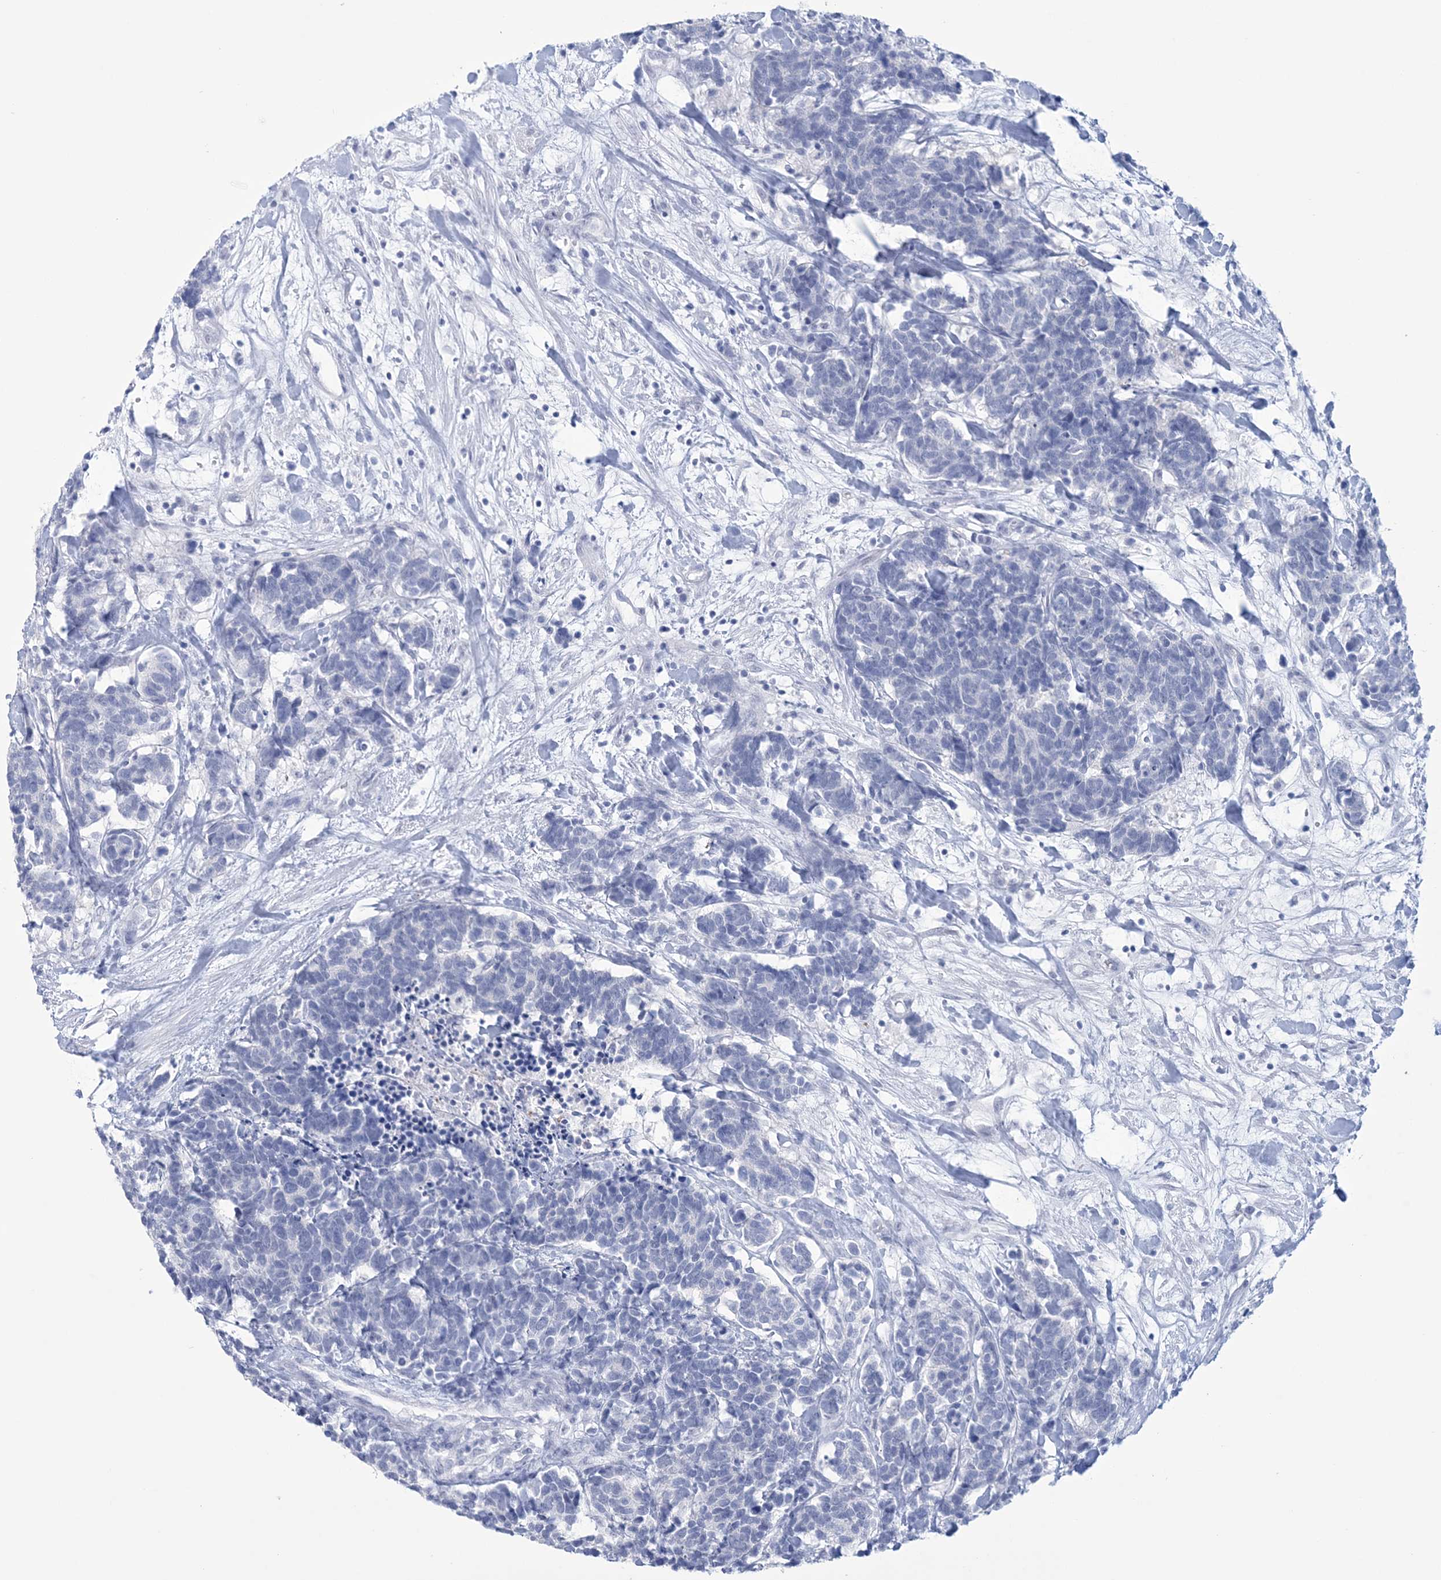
{"staining": {"intensity": "negative", "quantity": "none", "location": "none"}, "tissue": "carcinoid", "cell_type": "Tumor cells", "image_type": "cancer", "snomed": [{"axis": "morphology", "description": "Carcinoma, NOS"}, {"axis": "morphology", "description": "Carcinoid, malignant, NOS"}, {"axis": "topography", "description": "Urinary bladder"}], "caption": "This is a image of IHC staining of carcinoma, which shows no staining in tumor cells.", "gene": "DPCD", "patient": {"sex": "male", "age": 57}}